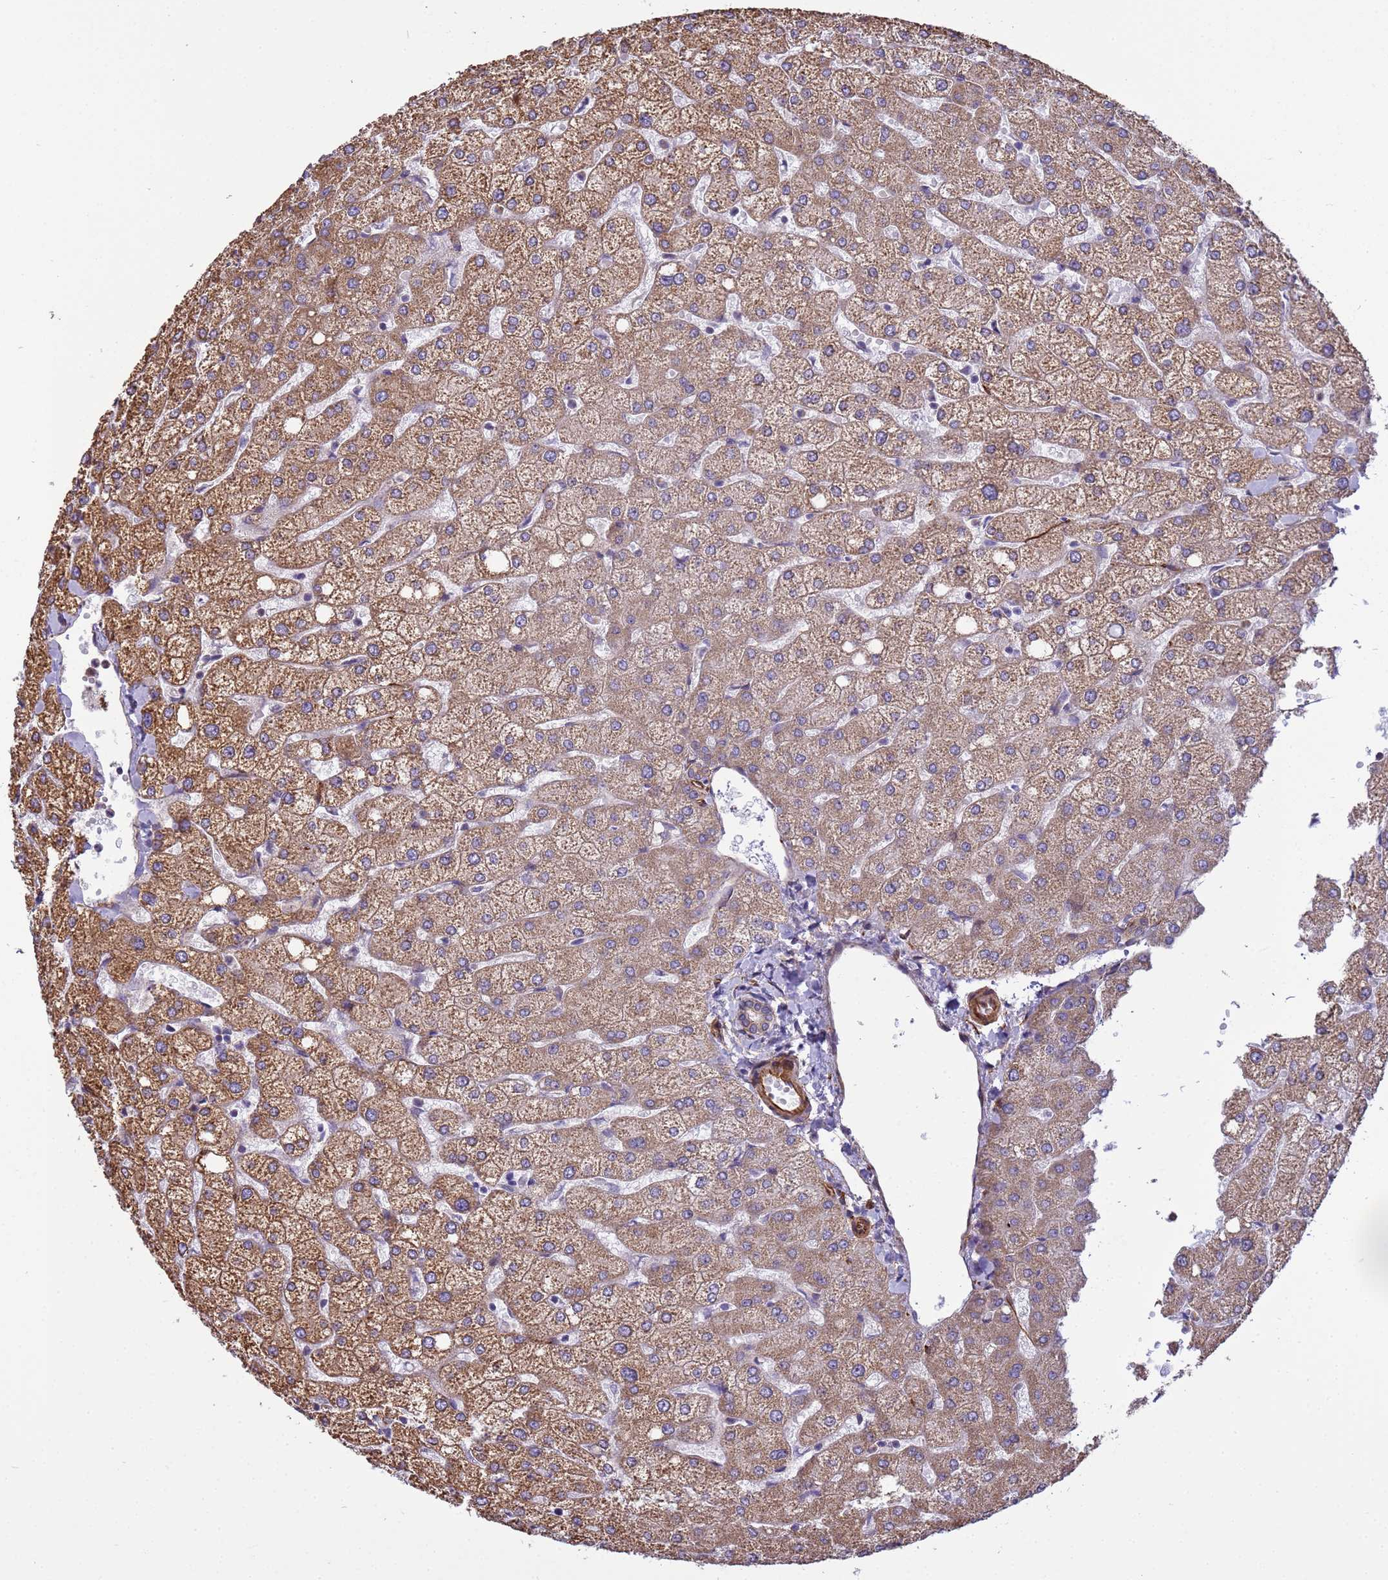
{"staining": {"intensity": "negative", "quantity": "none", "location": "none"}, "tissue": "liver", "cell_type": "Cholangiocytes", "image_type": "normal", "snomed": [{"axis": "morphology", "description": "Normal tissue, NOS"}, {"axis": "topography", "description": "Liver"}], "caption": "A photomicrograph of liver stained for a protein reveals no brown staining in cholangiocytes. (DAB immunohistochemistry (IHC) visualized using brightfield microscopy, high magnification).", "gene": "ITGB4", "patient": {"sex": "female", "age": 54}}